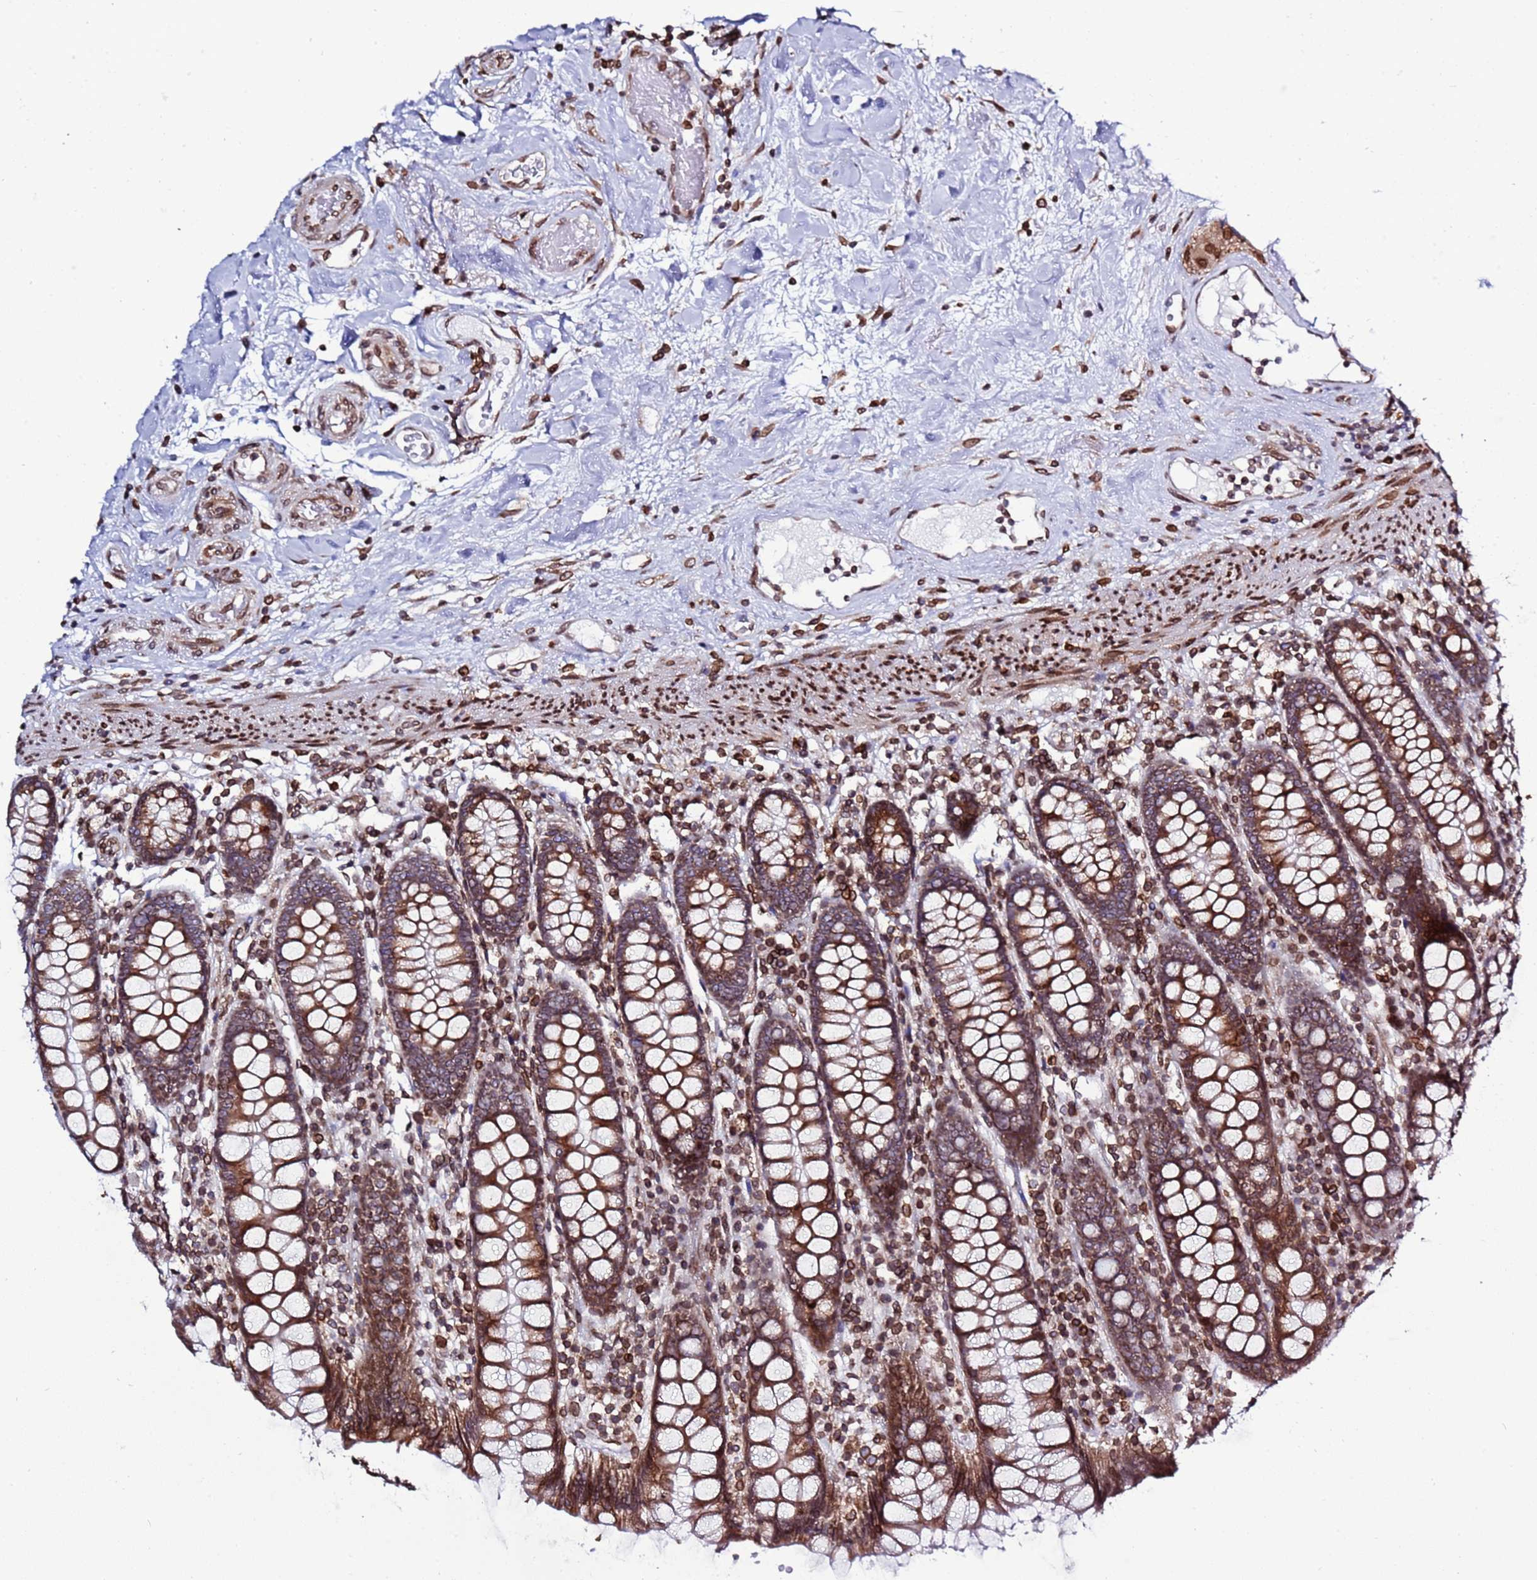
{"staining": {"intensity": "moderate", "quantity": ">75%", "location": "nuclear"}, "tissue": "colon", "cell_type": "Endothelial cells", "image_type": "normal", "snomed": [{"axis": "morphology", "description": "Normal tissue, NOS"}, {"axis": "topography", "description": "Colon"}], "caption": "The histopathology image displays immunohistochemical staining of benign colon. There is moderate nuclear expression is seen in approximately >75% of endothelial cells.", "gene": "TOR1AIP1", "patient": {"sex": "female", "age": 79}}